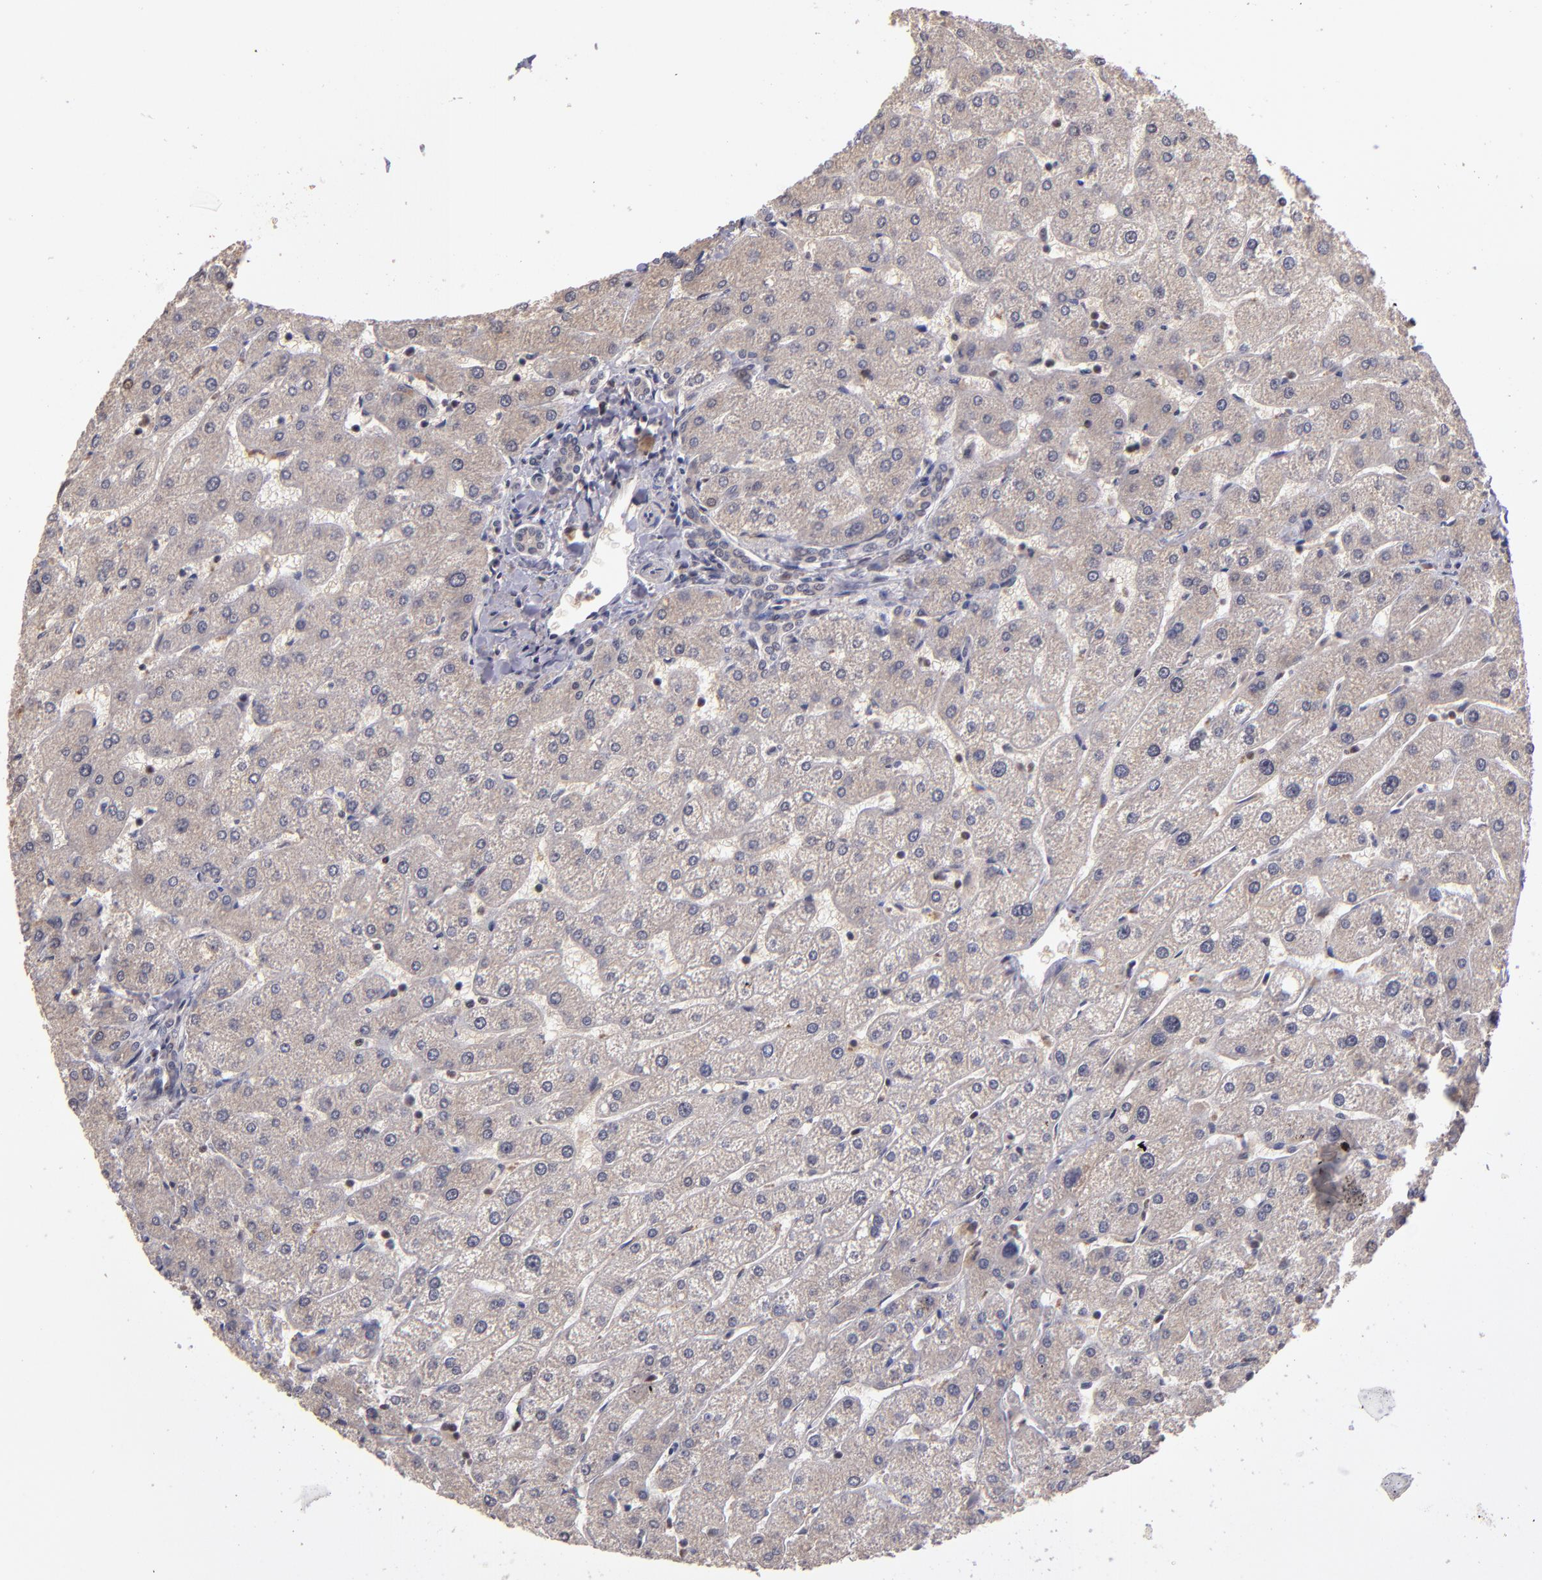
{"staining": {"intensity": "weak", "quantity": ">75%", "location": "cytoplasmic/membranous"}, "tissue": "liver", "cell_type": "Cholangiocytes", "image_type": "normal", "snomed": [{"axis": "morphology", "description": "Normal tissue, NOS"}, {"axis": "topography", "description": "Liver"}], "caption": "The histopathology image displays staining of normal liver, revealing weak cytoplasmic/membranous protein staining (brown color) within cholangiocytes.", "gene": "ABHD12B", "patient": {"sex": "male", "age": 67}}